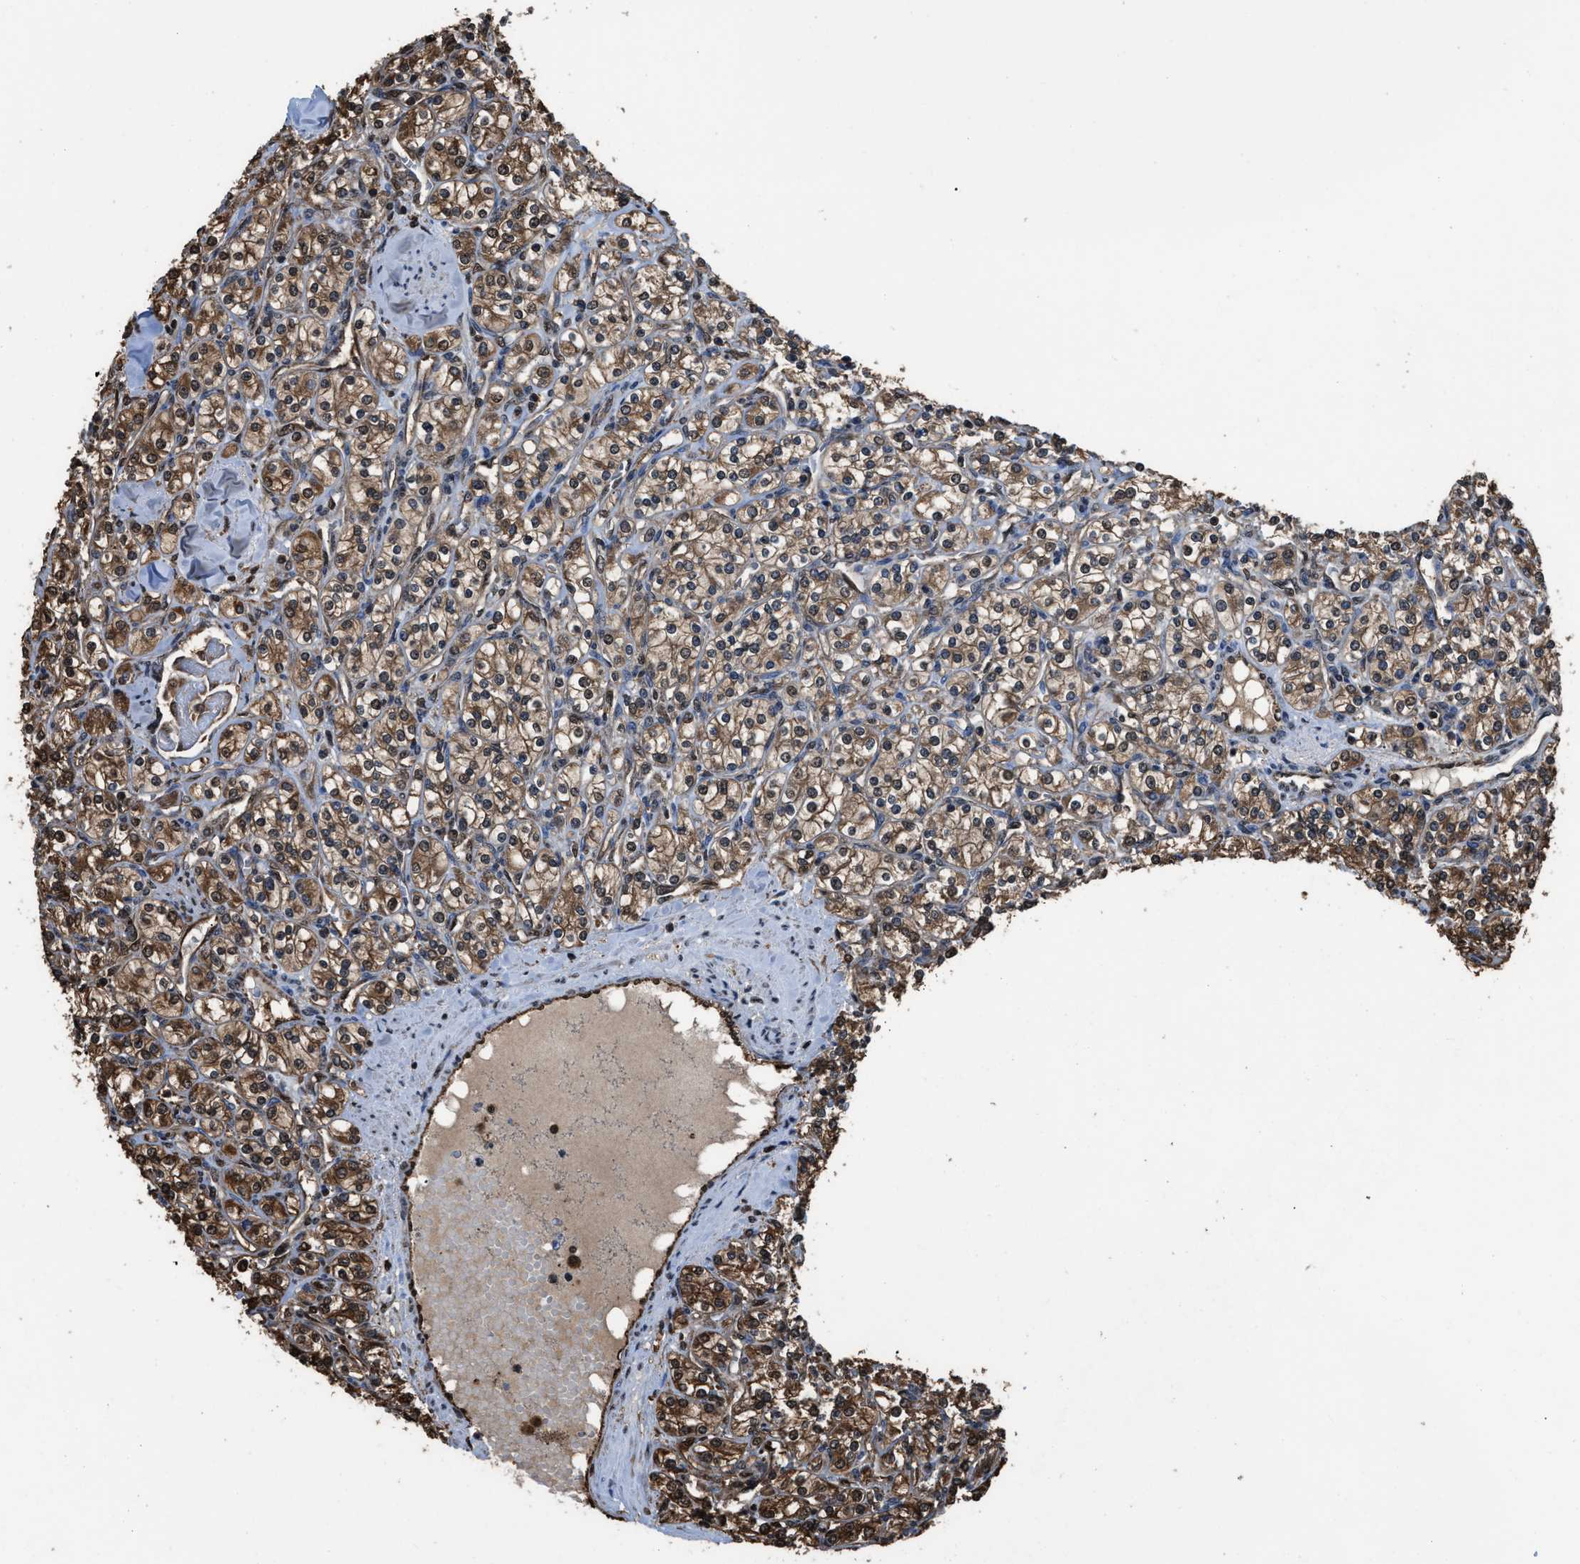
{"staining": {"intensity": "moderate", "quantity": ">75%", "location": "cytoplasmic/membranous,nuclear"}, "tissue": "renal cancer", "cell_type": "Tumor cells", "image_type": "cancer", "snomed": [{"axis": "morphology", "description": "Adenocarcinoma, NOS"}, {"axis": "topography", "description": "Kidney"}], "caption": "Tumor cells exhibit moderate cytoplasmic/membranous and nuclear expression in about >75% of cells in renal adenocarcinoma.", "gene": "FNTA", "patient": {"sex": "male", "age": 77}}